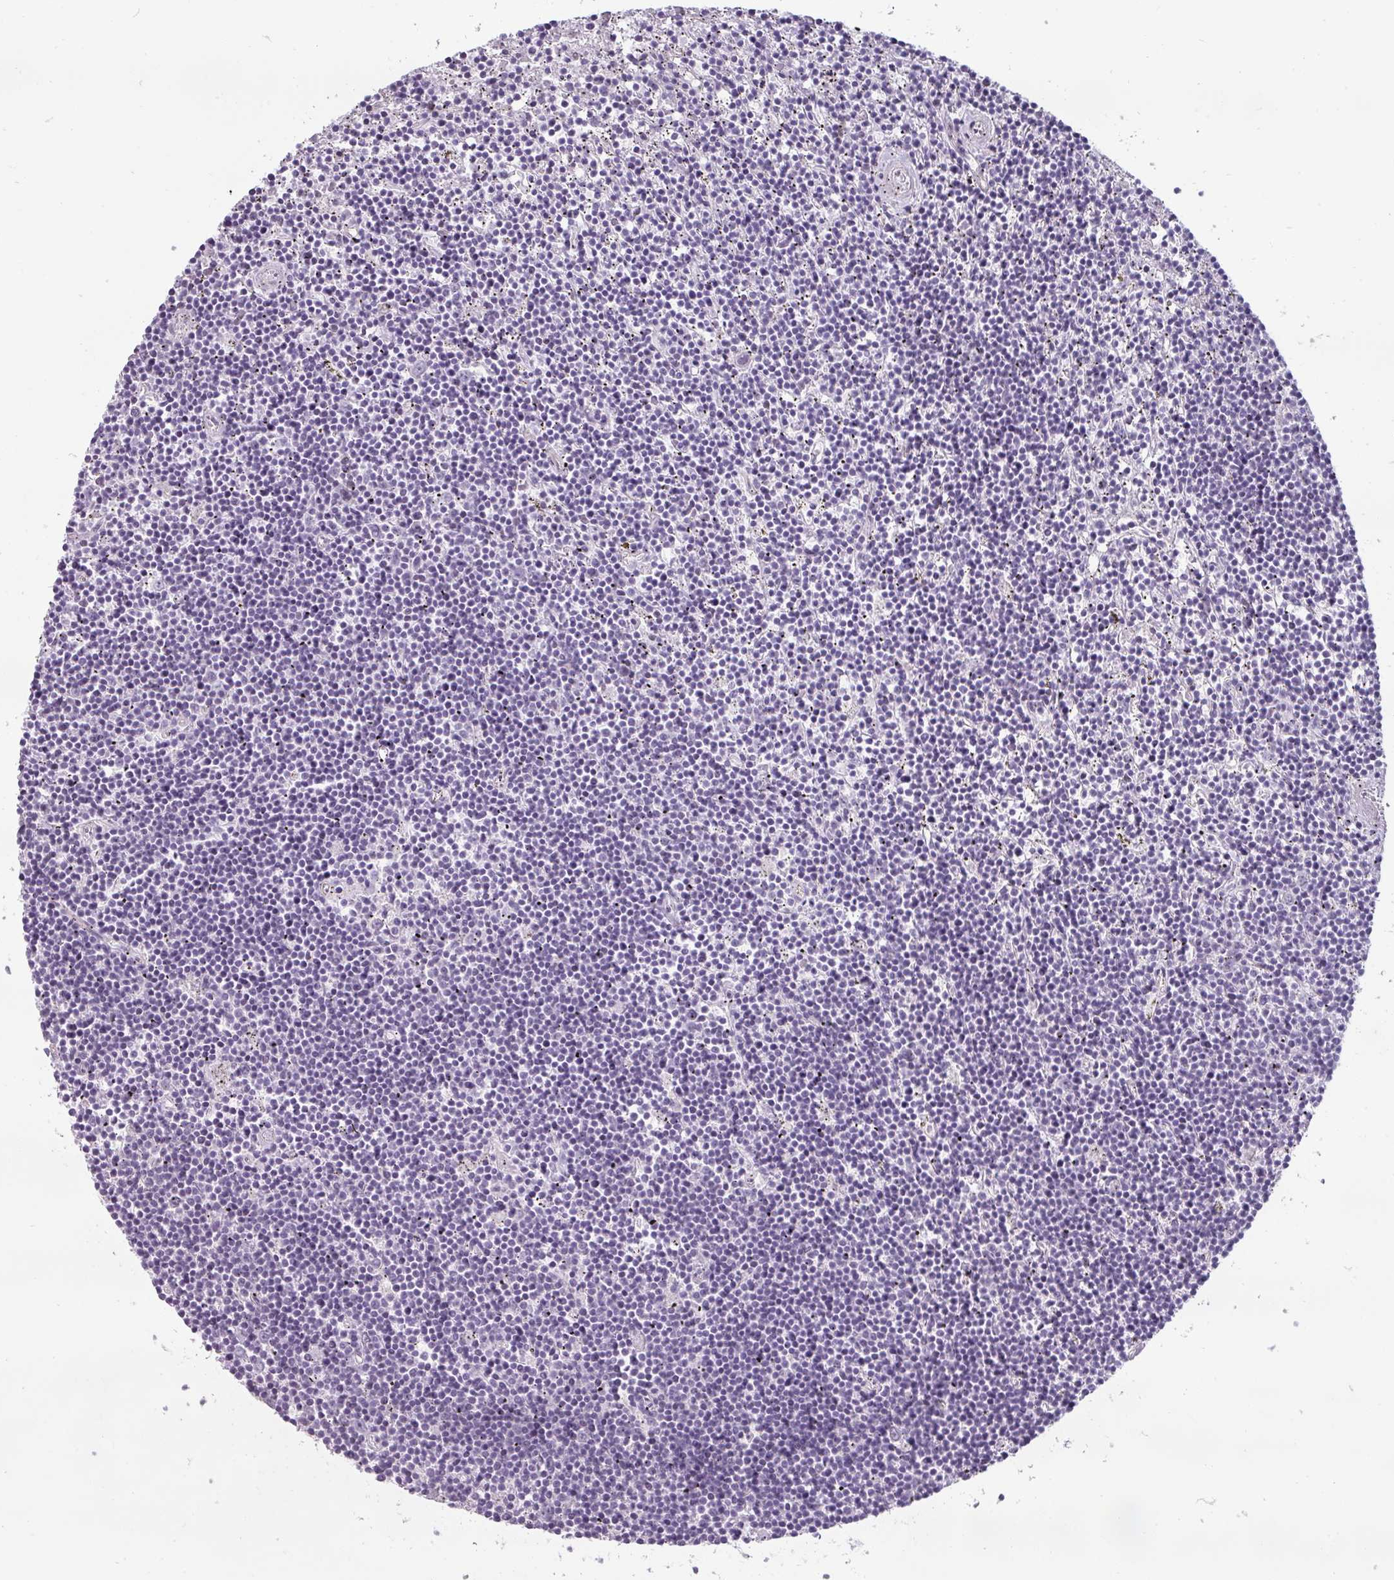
{"staining": {"intensity": "negative", "quantity": "none", "location": "none"}, "tissue": "lymphoma", "cell_type": "Tumor cells", "image_type": "cancer", "snomed": [{"axis": "morphology", "description": "Malignant lymphoma, non-Hodgkin's type, Low grade"}, {"axis": "topography", "description": "Spleen"}], "caption": "Immunohistochemistry (IHC) of lymphoma exhibits no expression in tumor cells. (Stains: DAB immunohistochemistry with hematoxylin counter stain, Microscopy: brightfield microscopy at high magnification).", "gene": "CHRDL1", "patient": {"sex": "male", "age": 76}}